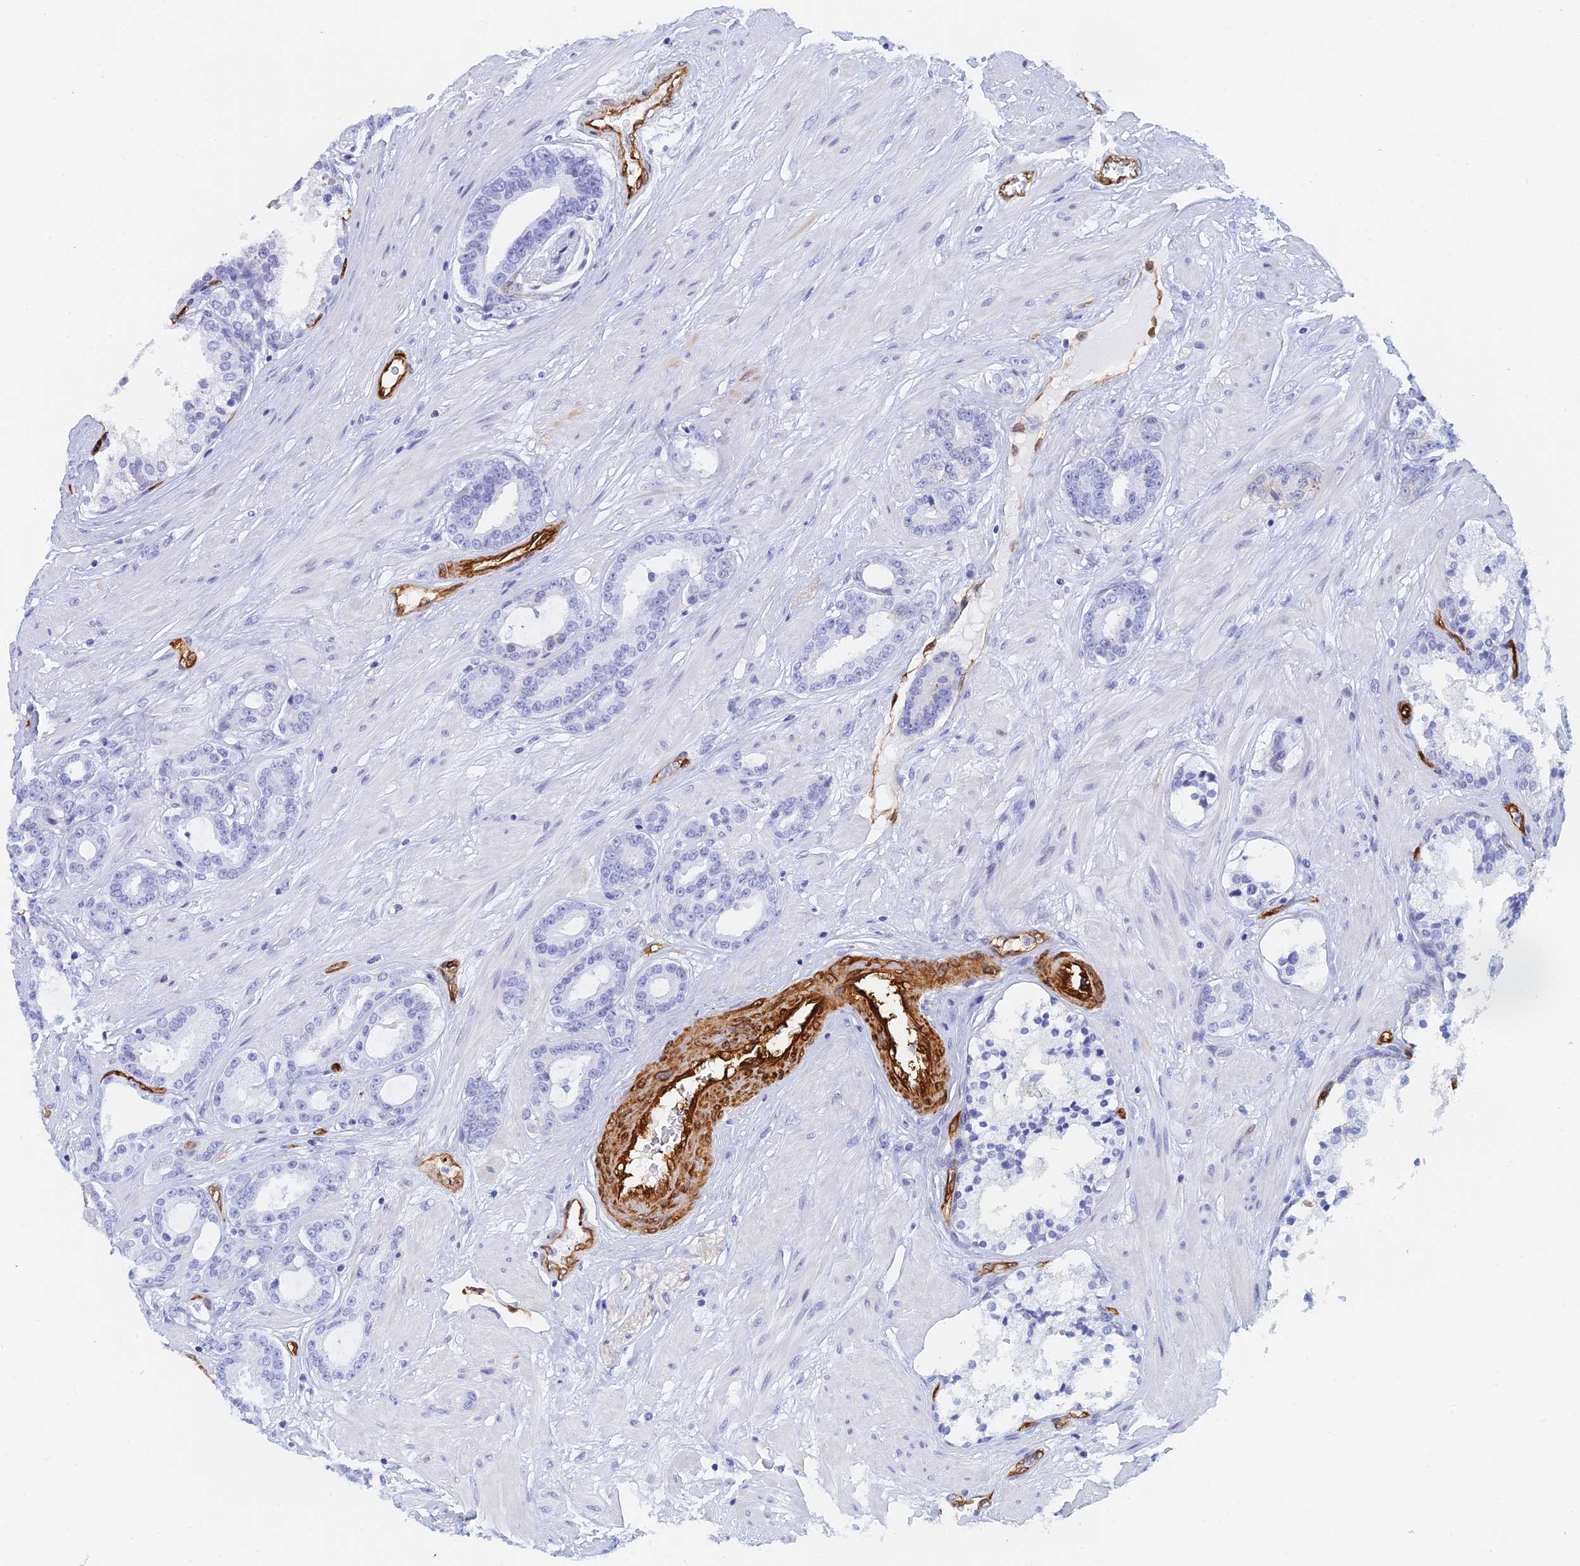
{"staining": {"intensity": "negative", "quantity": "none", "location": "none"}, "tissue": "prostate cancer", "cell_type": "Tumor cells", "image_type": "cancer", "snomed": [{"axis": "morphology", "description": "Adenocarcinoma, High grade"}, {"axis": "topography", "description": "Prostate"}], "caption": "This histopathology image is of prostate high-grade adenocarcinoma stained with immunohistochemistry to label a protein in brown with the nuclei are counter-stained blue. There is no positivity in tumor cells.", "gene": "CRIP2", "patient": {"sex": "male", "age": 58}}